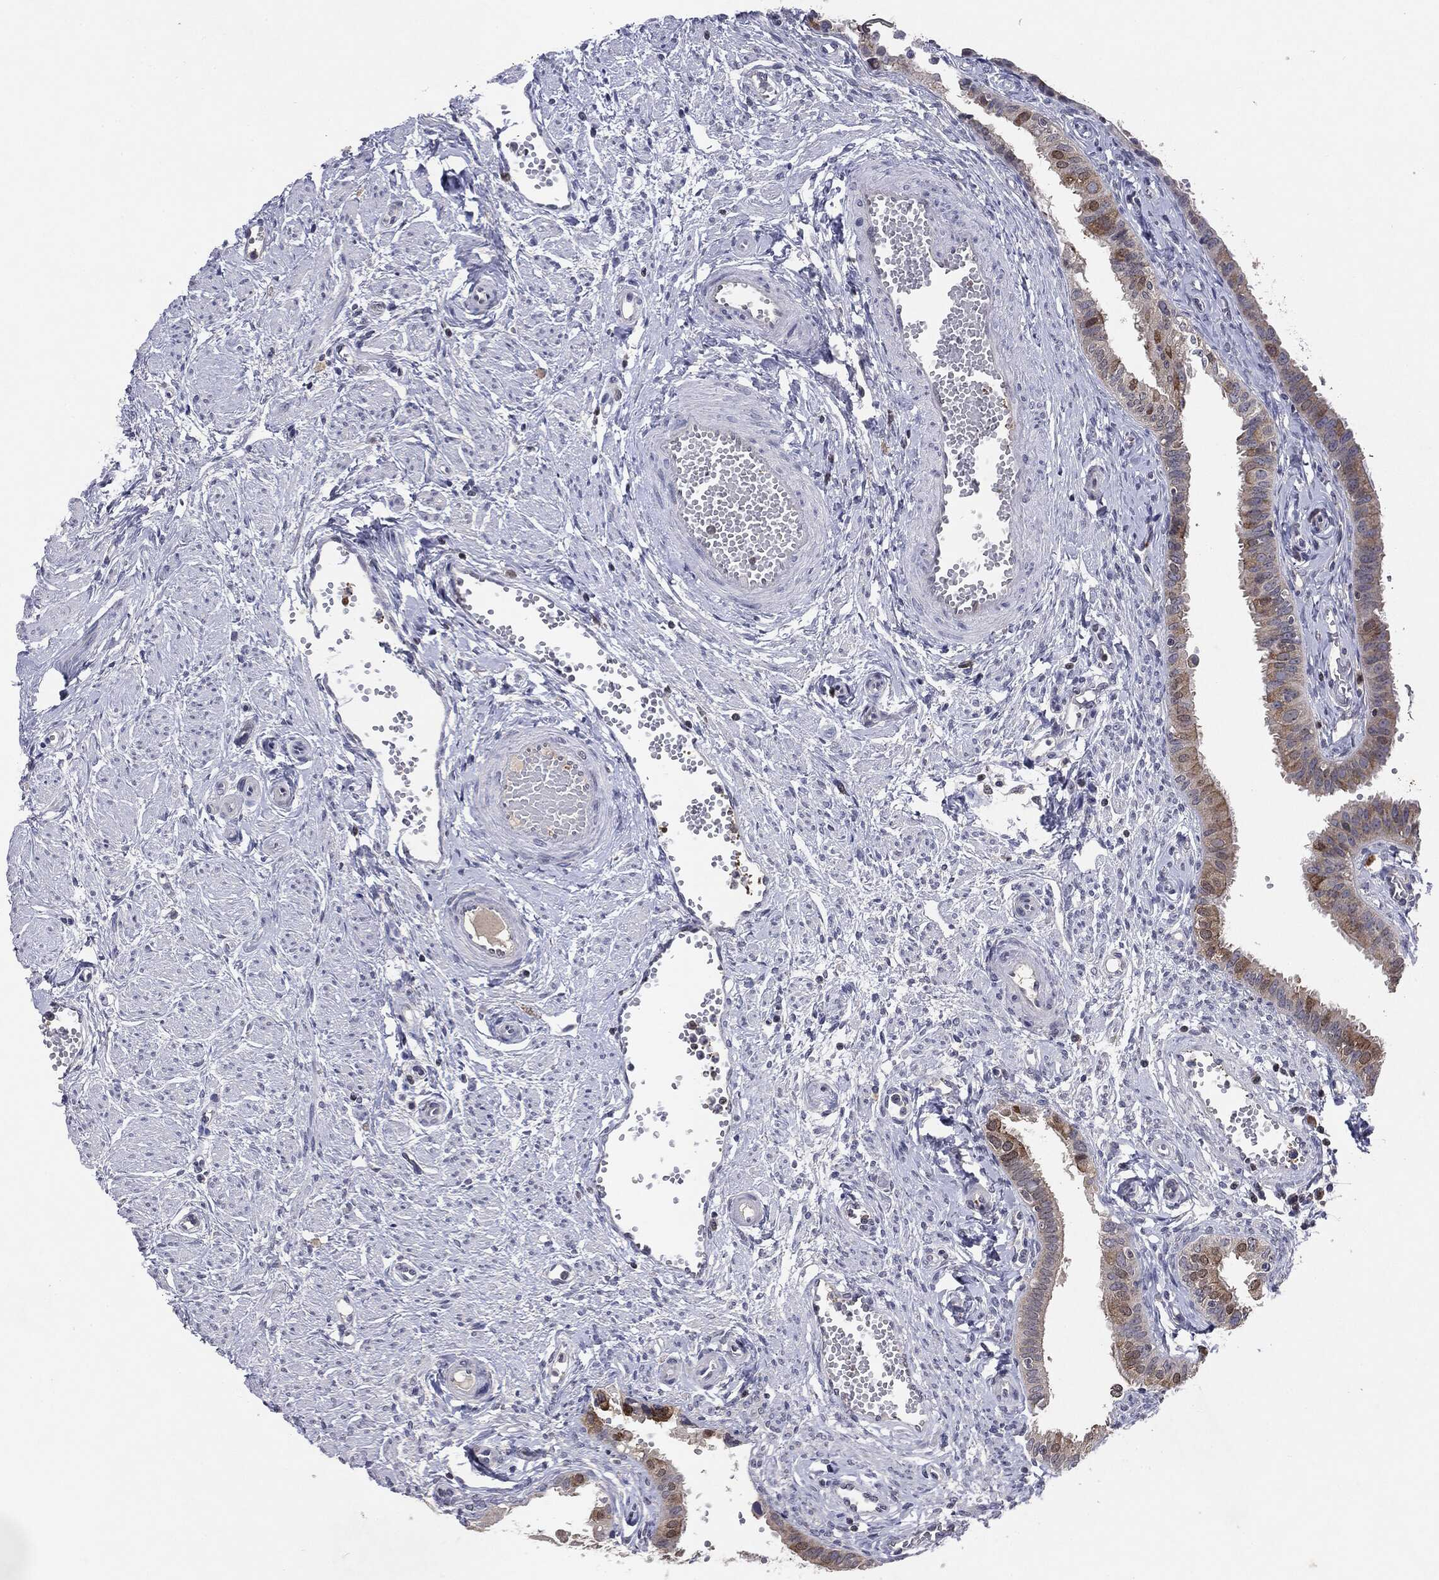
{"staining": {"intensity": "strong", "quantity": "<25%", "location": "nuclear"}, "tissue": "fallopian tube", "cell_type": "Glandular cells", "image_type": "normal", "snomed": [{"axis": "morphology", "description": "Normal tissue, NOS"}, {"axis": "topography", "description": "Fallopian tube"}, {"axis": "topography", "description": "Ovary"}], "caption": "Glandular cells reveal medium levels of strong nuclear expression in approximately <25% of cells in benign fallopian tube. The protein is shown in brown color, while the nuclei are stained blue.", "gene": "KIF2C", "patient": {"sex": "female", "age": 49}}